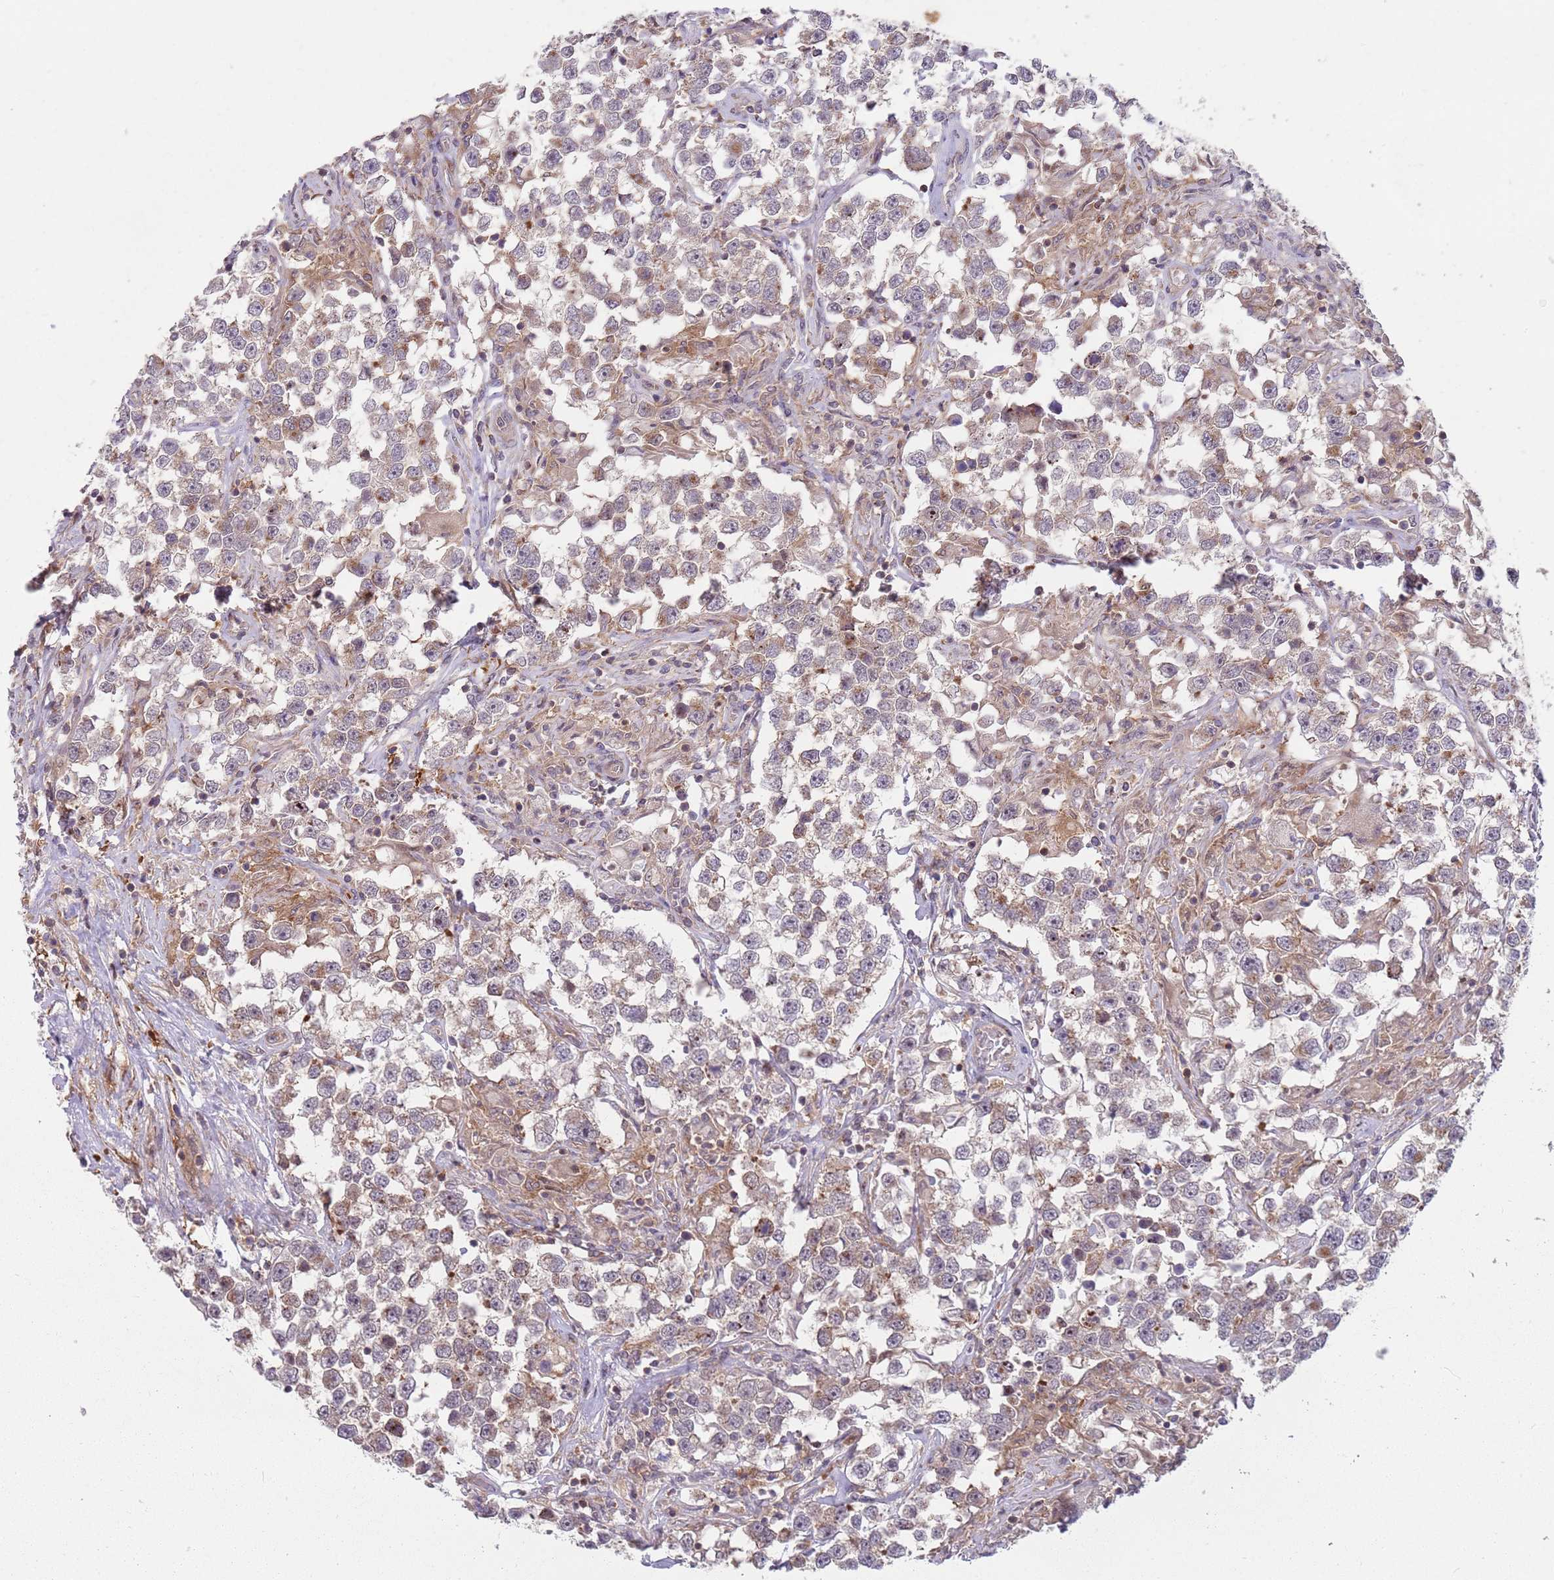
{"staining": {"intensity": "weak", "quantity": "<25%", "location": "cytoplasmic/membranous"}, "tissue": "testis cancer", "cell_type": "Tumor cells", "image_type": "cancer", "snomed": [{"axis": "morphology", "description": "Seminoma, NOS"}, {"axis": "topography", "description": "Testis"}], "caption": "Photomicrograph shows no protein staining in tumor cells of seminoma (testis) tissue.", "gene": "GGA1", "patient": {"sex": "male", "age": 46}}